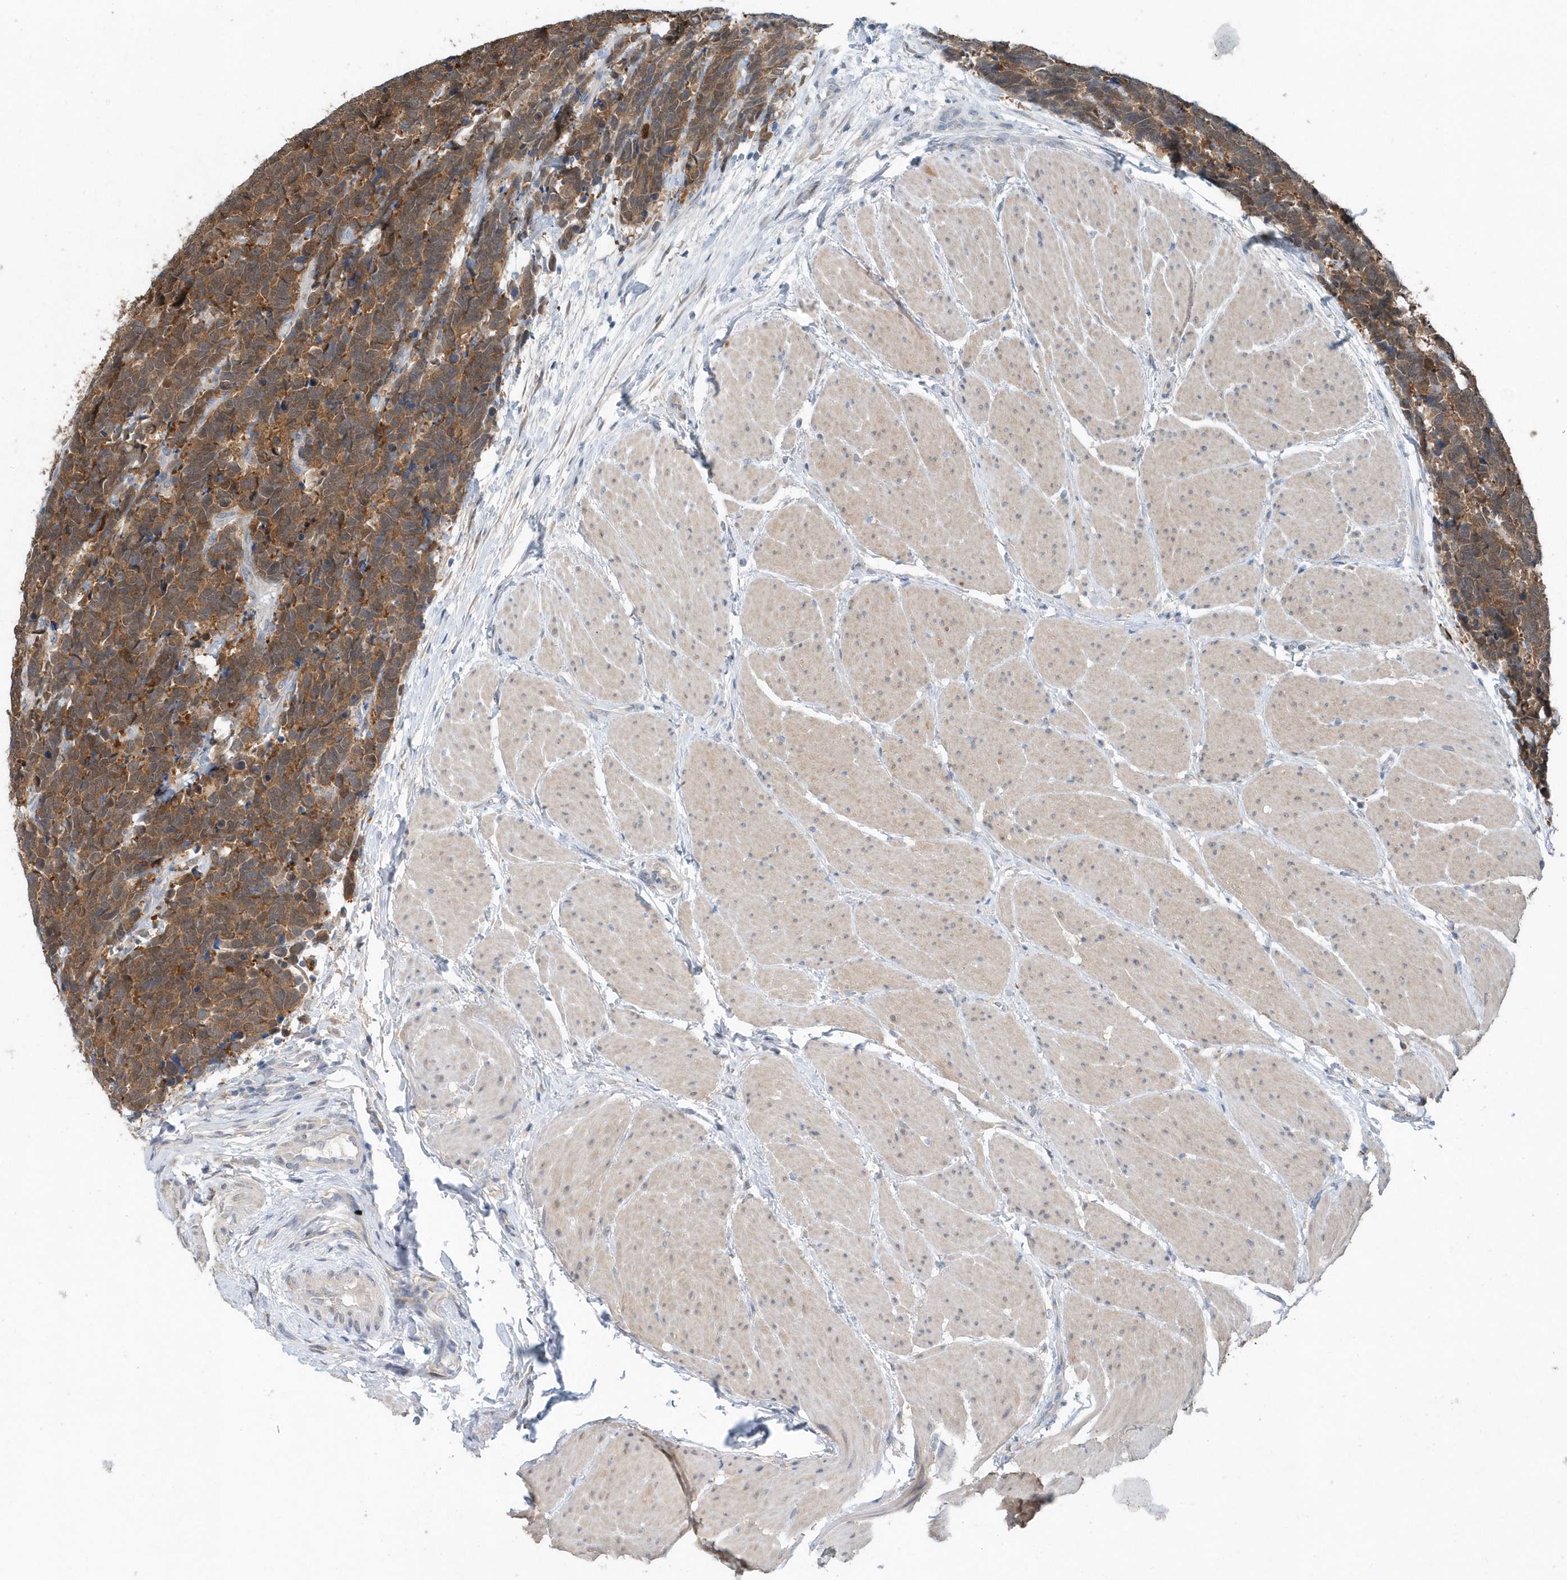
{"staining": {"intensity": "strong", "quantity": ">75%", "location": "cytoplasmic/membranous"}, "tissue": "carcinoid", "cell_type": "Tumor cells", "image_type": "cancer", "snomed": [{"axis": "morphology", "description": "Carcinoma, NOS"}, {"axis": "morphology", "description": "Carcinoid, malignant, NOS"}, {"axis": "topography", "description": "Urinary bladder"}], "caption": "Immunohistochemical staining of carcinoid shows strong cytoplasmic/membranous protein staining in approximately >75% of tumor cells. The protein is shown in brown color, while the nuclei are stained blue.", "gene": "PFN2", "patient": {"sex": "male", "age": 57}}